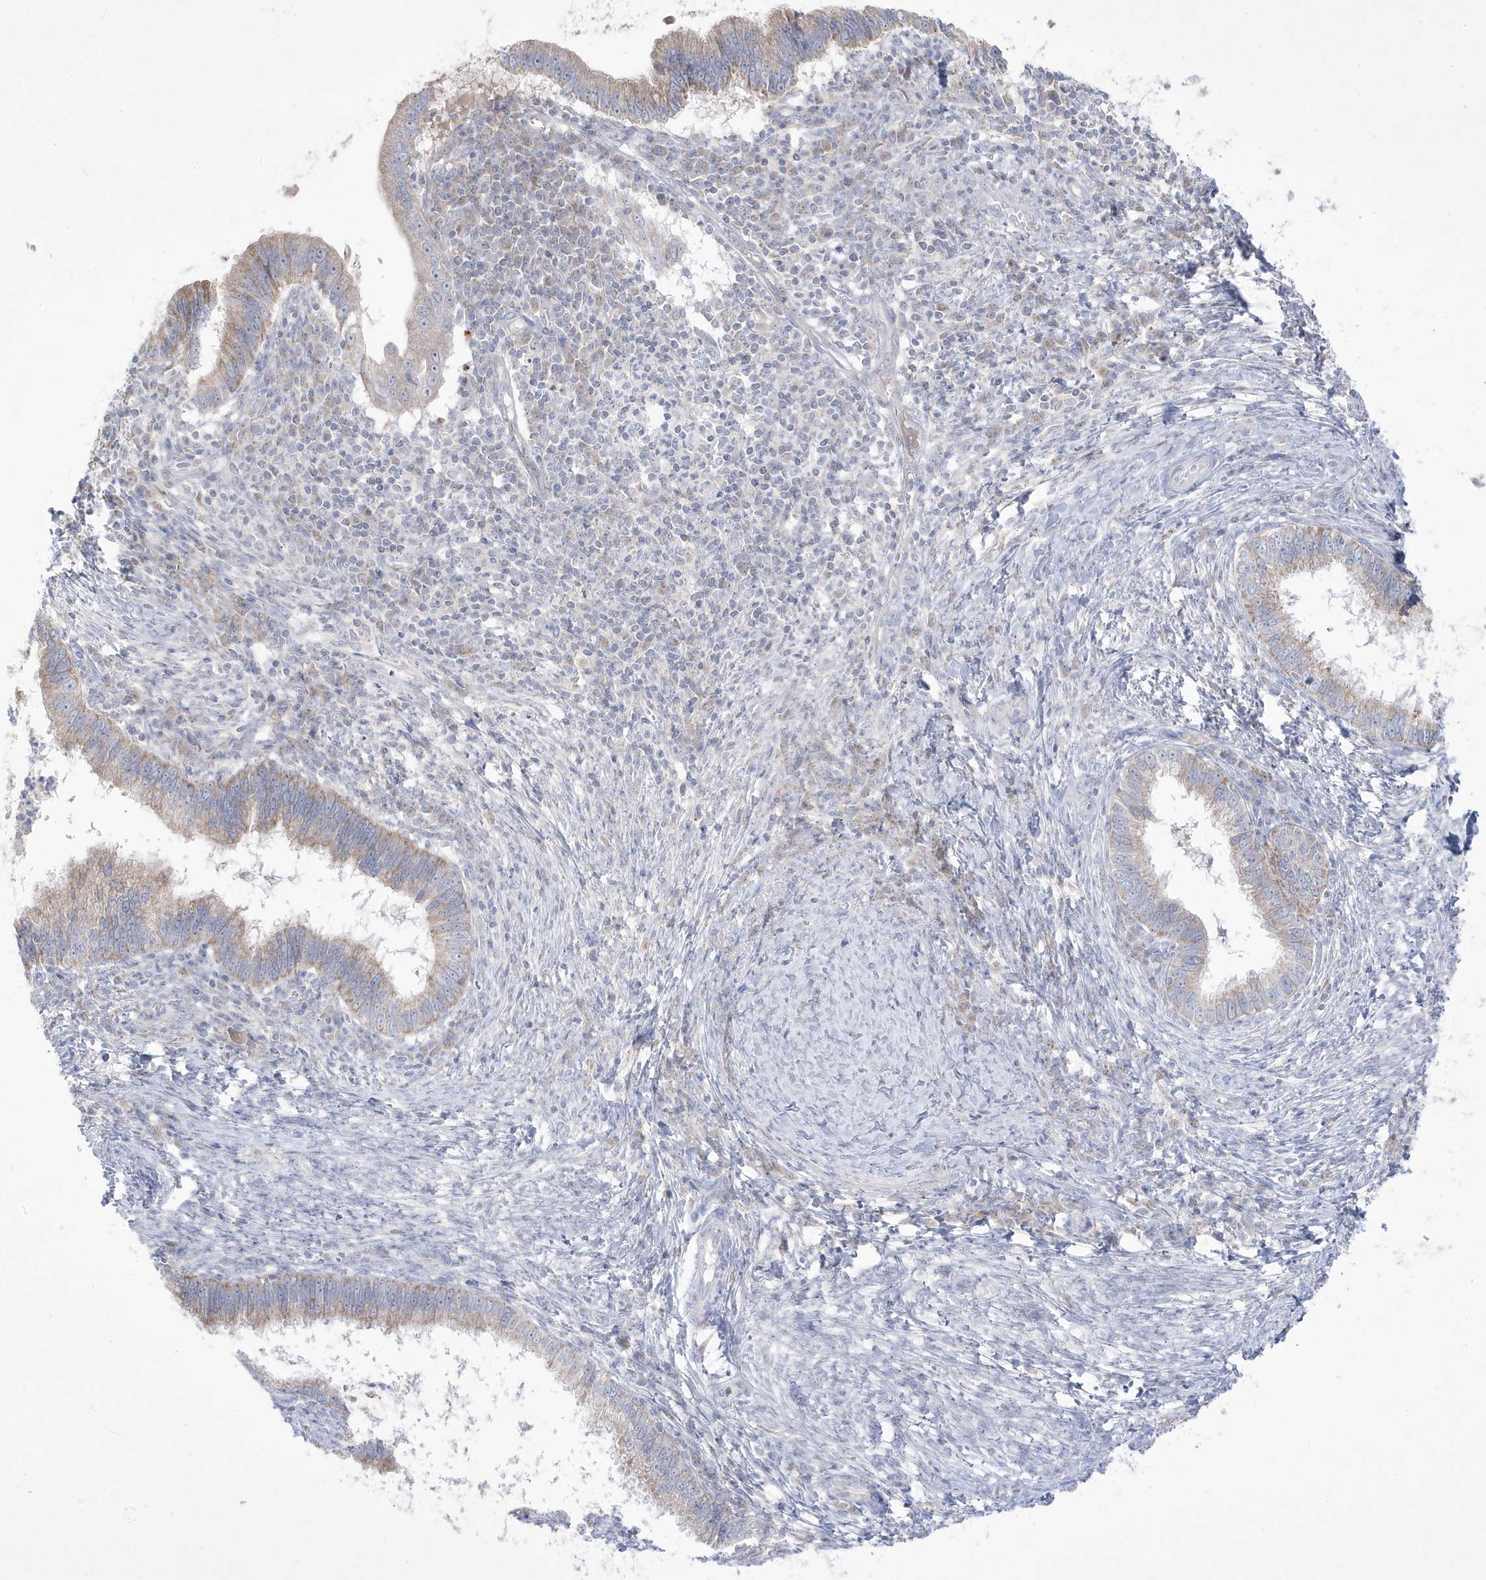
{"staining": {"intensity": "weak", "quantity": "25%-75%", "location": "cytoplasmic/membranous"}, "tissue": "cervical cancer", "cell_type": "Tumor cells", "image_type": "cancer", "snomed": [{"axis": "morphology", "description": "Adenocarcinoma, NOS"}, {"axis": "topography", "description": "Cervix"}], "caption": "The histopathology image shows immunohistochemical staining of cervical adenocarcinoma. There is weak cytoplasmic/membranous positivity is seen in about 25%-75% of tumor cells.", "gene": "ADAMTSL3", "patient": {"sex": "female", "age": 36}}